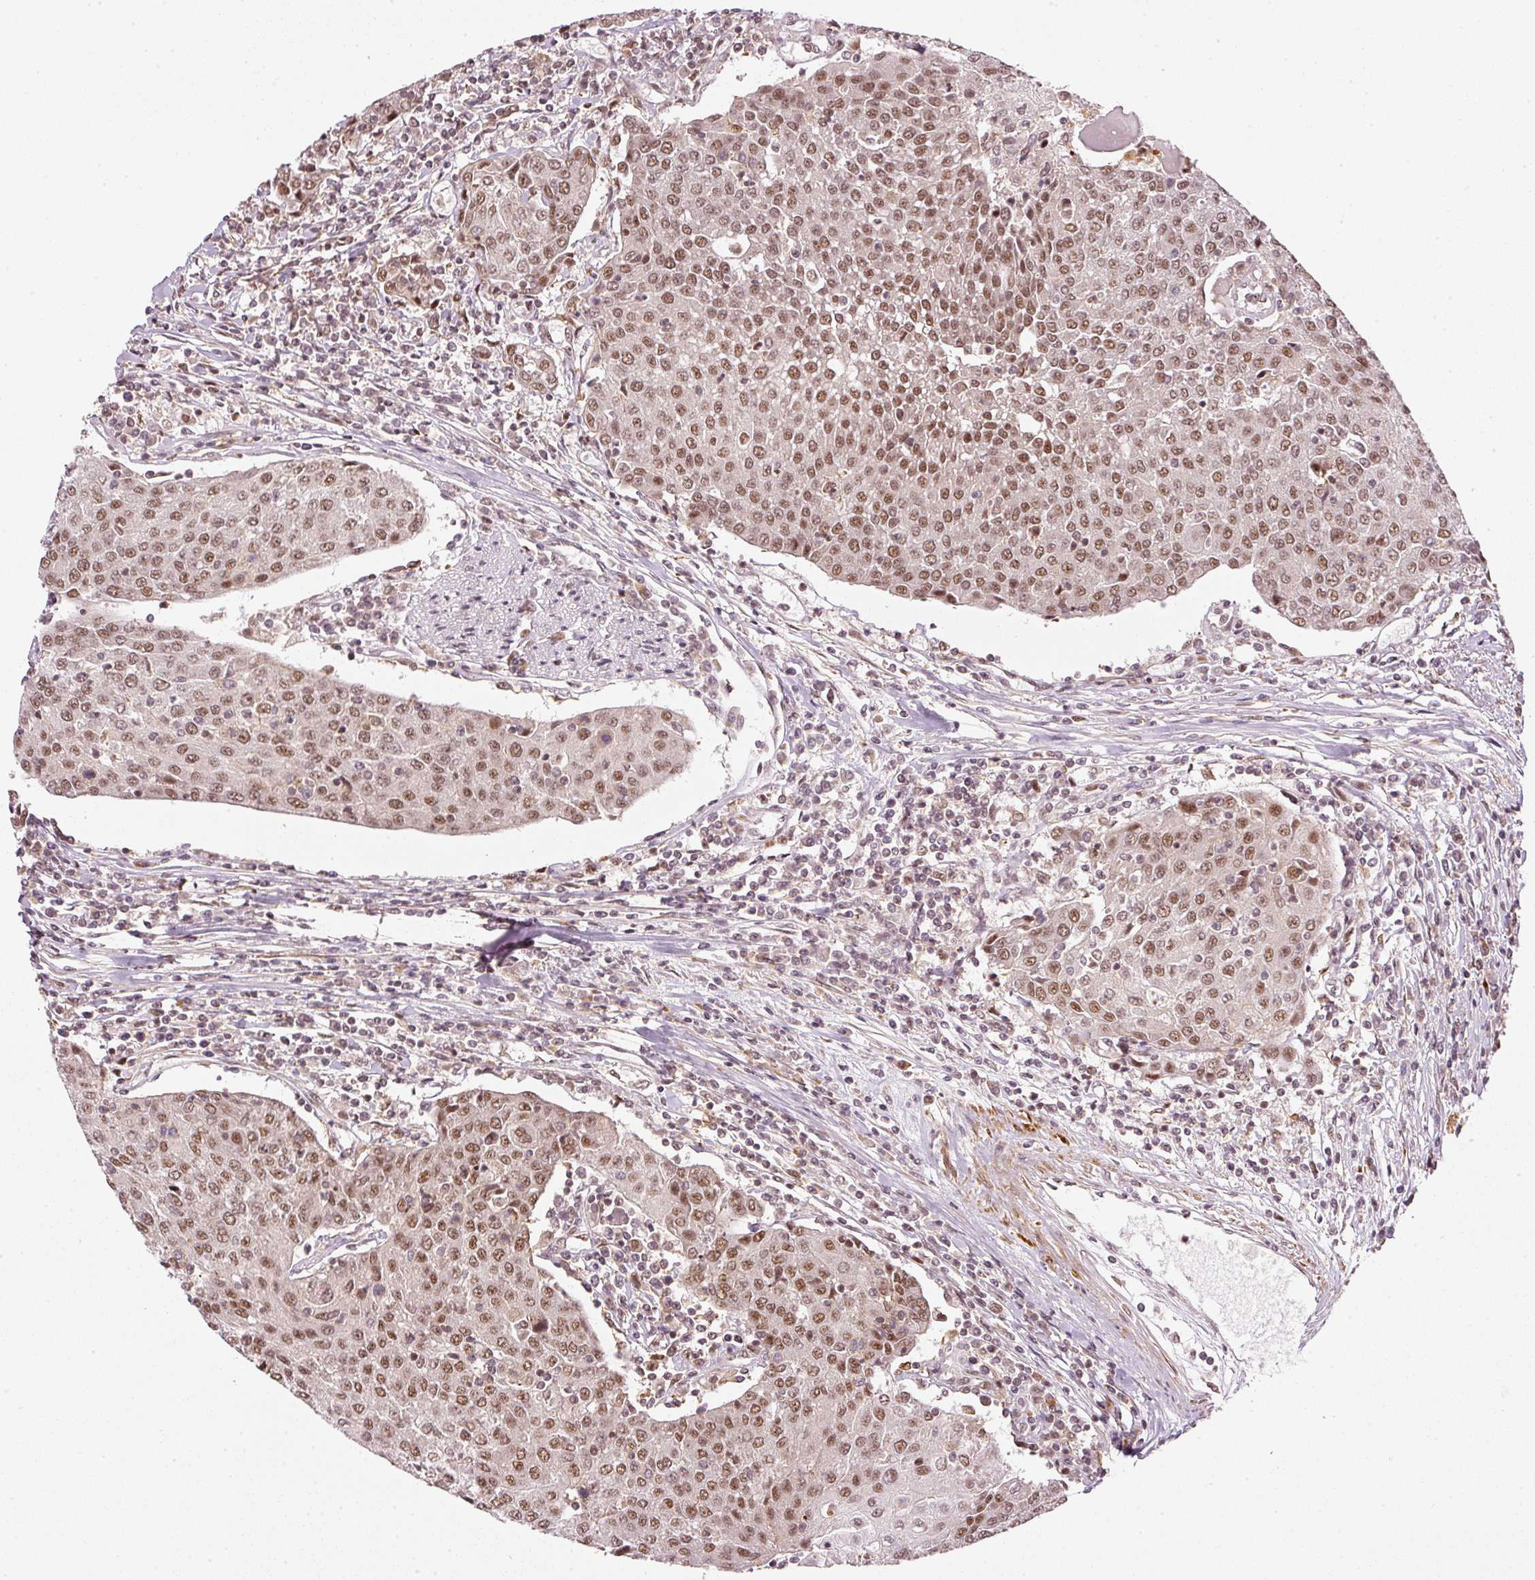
{"staining": {"intensity": "moderate", "quantity": ">75%", "location": "nuclear"}, "tissue": "urothelial cancer", "cell_type": "Tumor cells", "image_type": "cancer", "snomed": [{"axis": "morphology", "description": "Urothelial carcinoma, High grade"}, {"axis": "topography", "description": "Urinary bladder"}], "caption": "There is medium levels of moderate nuclear positivity in tumor cells of high-grade urothelial carcinoma, as demonstrated by immunohistochemical staining (brown color).", "gene": "THOC6", "patient": {"sex": "female", "age": 85}}